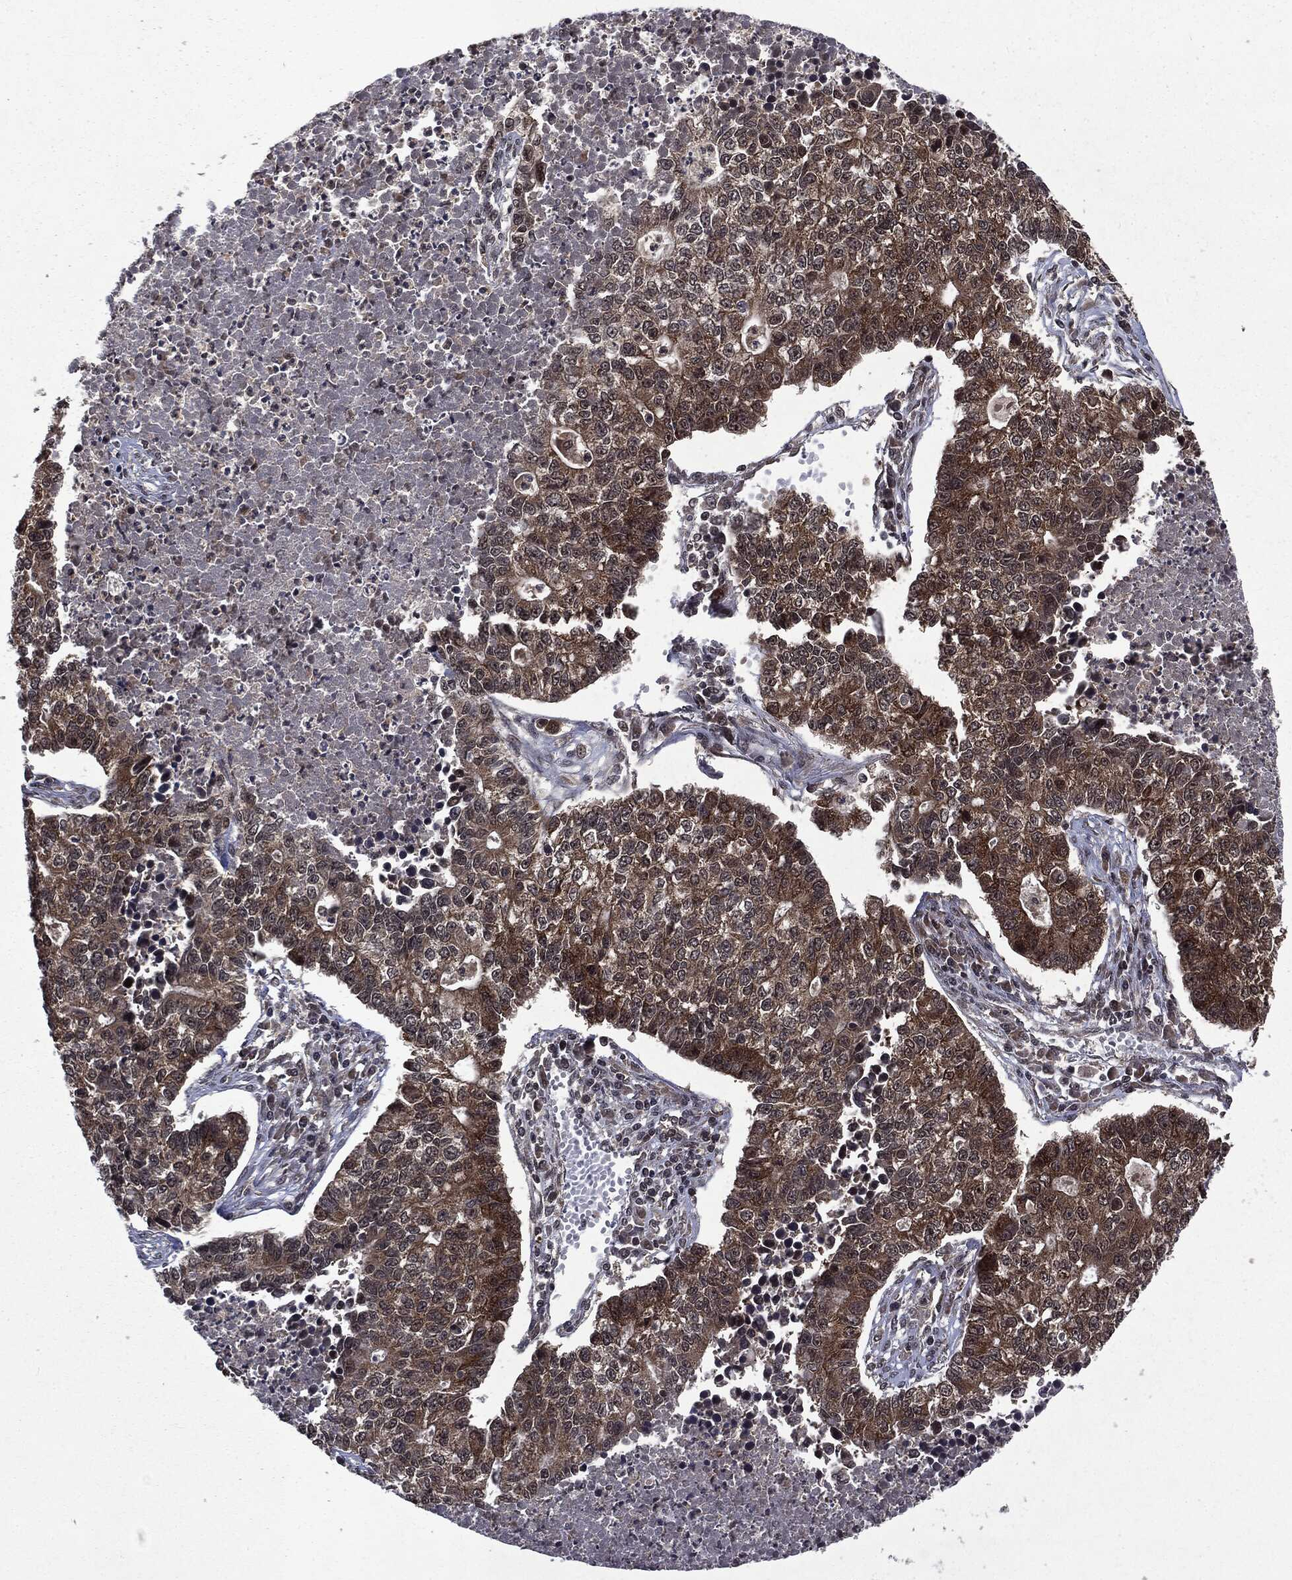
{"staining": {"intensity": "strong", "quantity": "25%-75%", "location": "cytoplasmic/membranous"}, "tissue": "lung cancer", "cell_type": "Tumor cells", "image_type": "cancer", "snomed": [{"axis": "morphology", "description": "Adenocarcinoma, NOS"}, {"axis": "topography", "description": "Lung"}], "caption": "A high amount of strong cytoplasmic/membranous expression is identified in approximately 25%-75% of tumor cells in adenocarcinoma (lung) tissue.", "gene": "STAU2", "patient": {"sex": "male", "age": 57}}